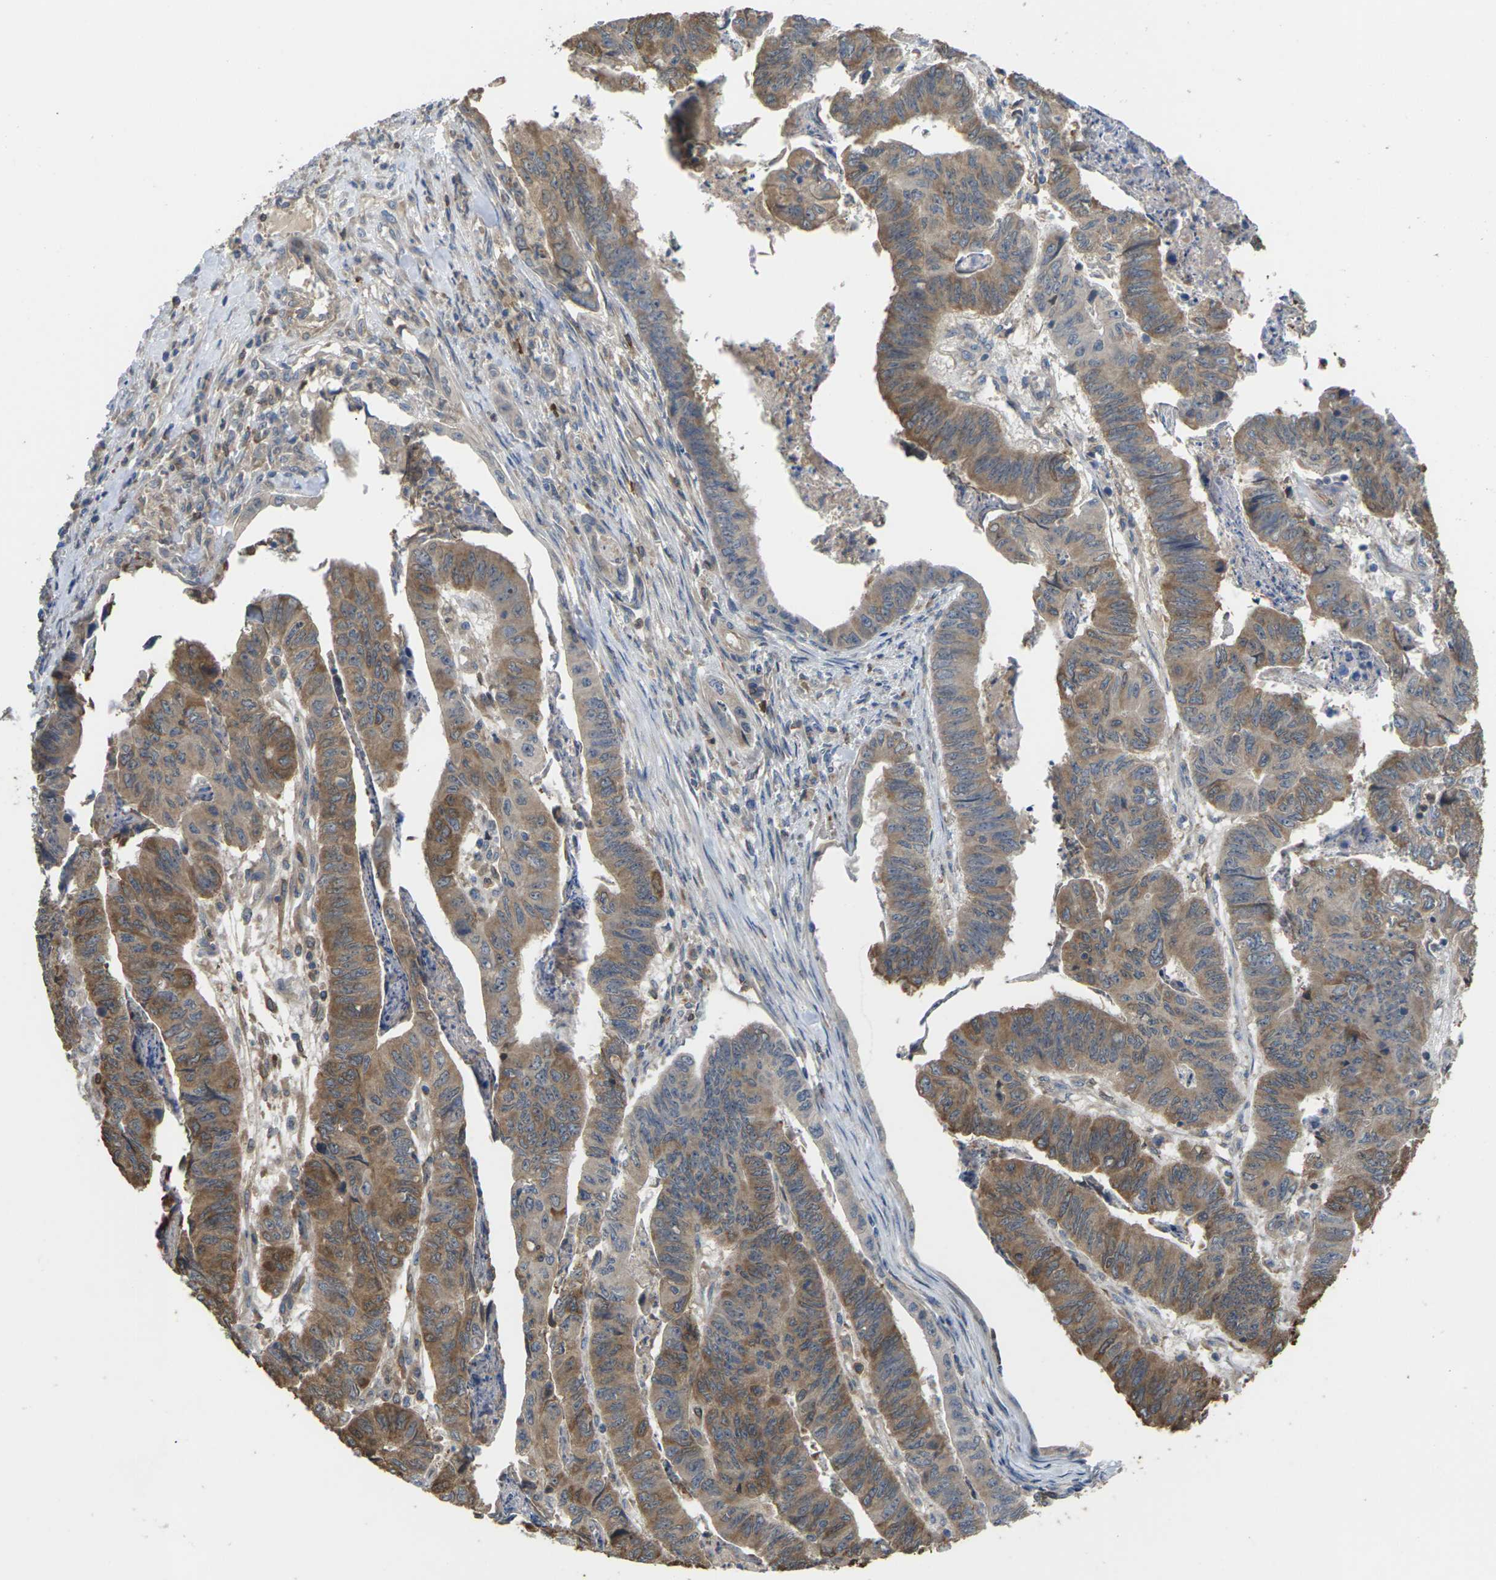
{"staining": {"intensity": "moderate", "quantity": ">75%", "location": "cytoplasmic/membranous"}, "tissue": "stomach cancer", "cell_type": "Tumor cells", "image_type": "cancer", "snomed": [{"axis": "morphology", "description": "Adenocarcinoma, NOS"}, {"axis": "topography", "description": "Stomach, lower"}], "caption": "A brown stain labels moderate cytoplasmic/membranous staining of a protein in stomach cancer (adenocarcinoma) tumor cells.", "gene": "TIAM1", "patient": {"sex": "male", "age": 77}}